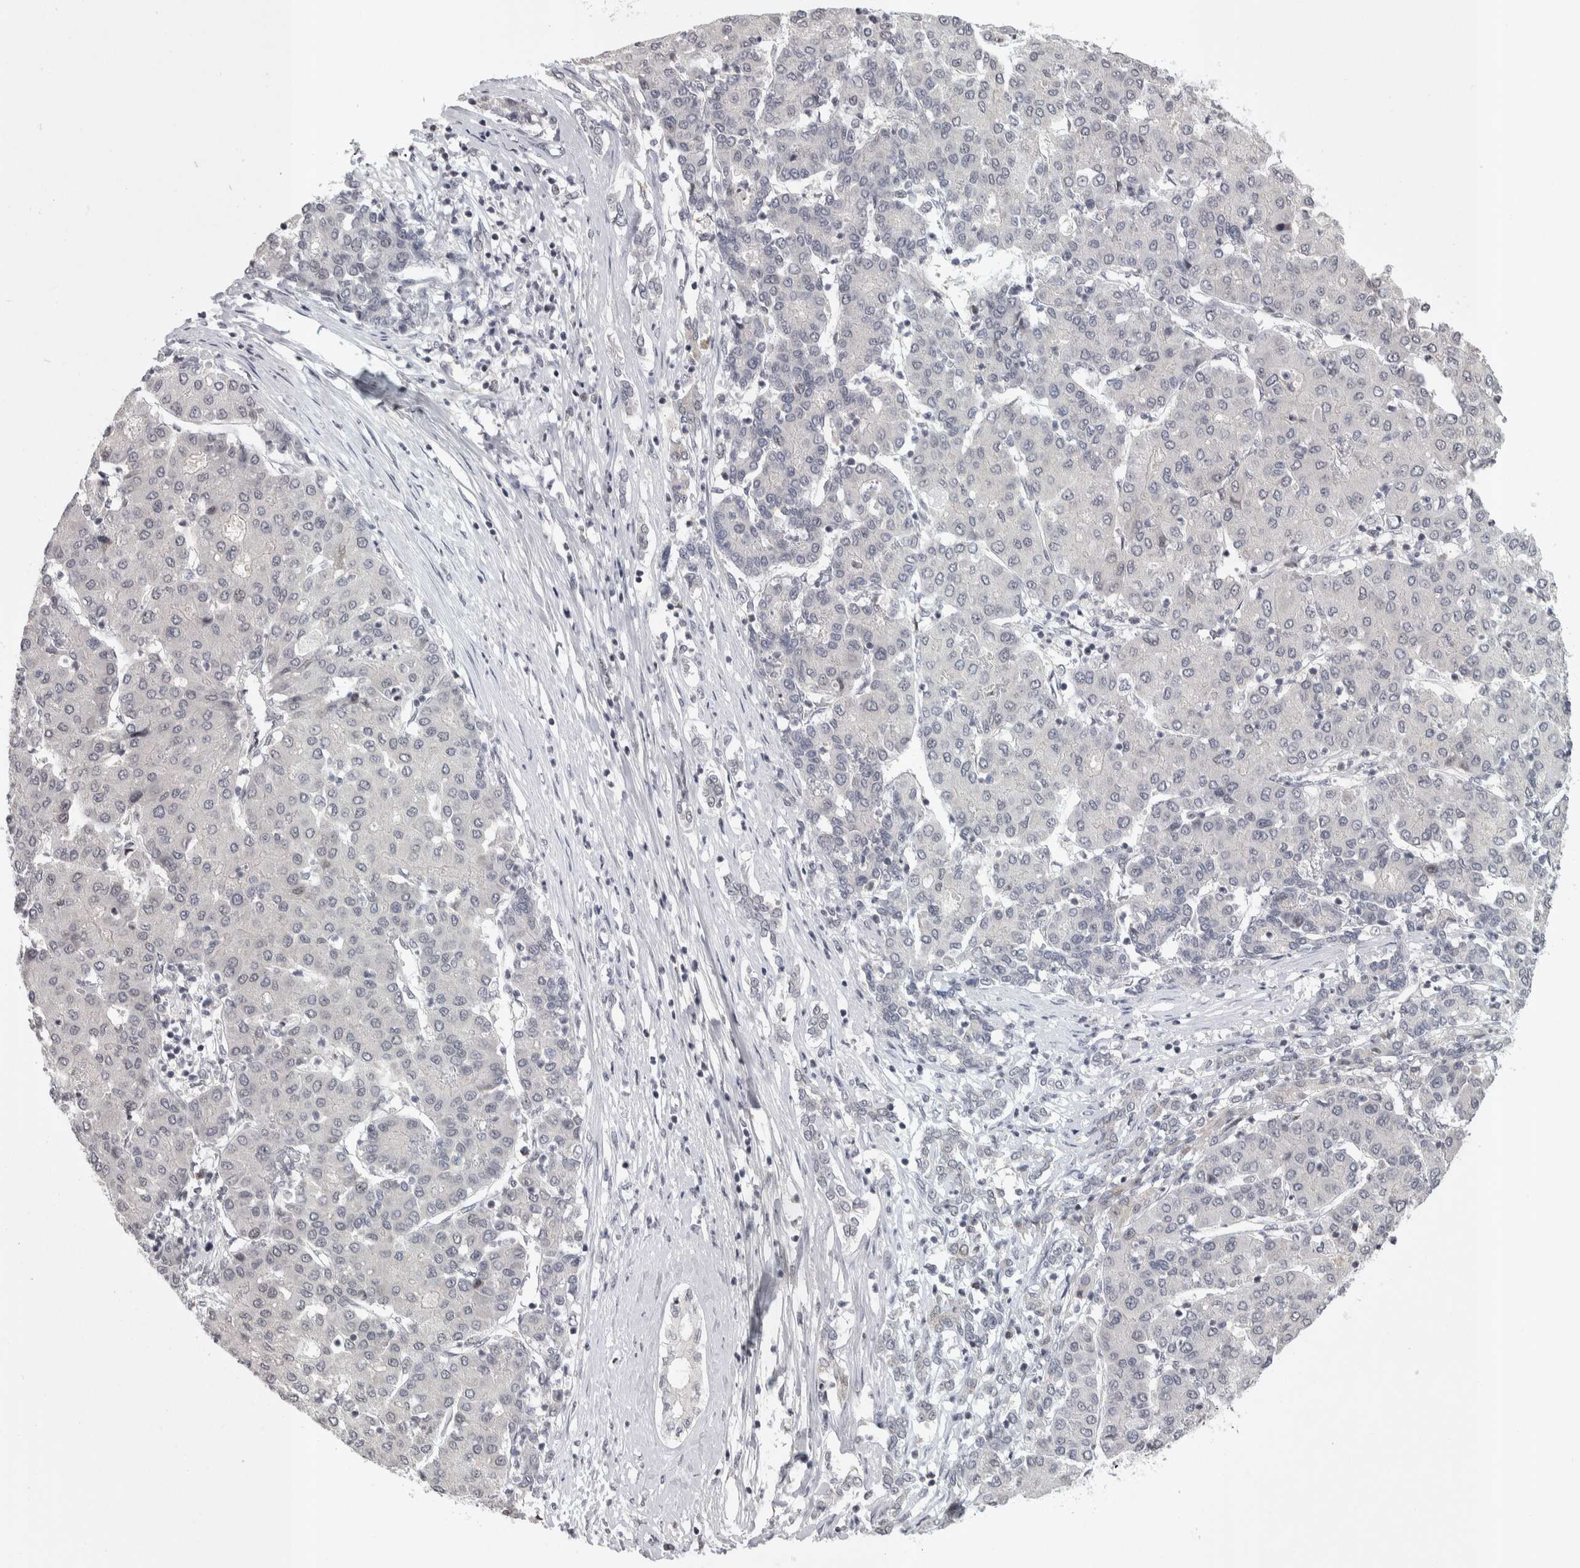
{"staining": {"intensity": "negative", "quantity": "none", "location": "none"}, "tissue": "liver cancer", "cell_type": "Tumor cells", "image_type": "cancer", "snomed": [{"axis": "morphology", "description": "Carcinoma, Hepatocellular, NOS"}, {"axis": "topography", "description": "Liver"}], "caption": "IHC micrograph of neoplastic tissue: human liver cancer stained with DAB (3,3'-diaminobenzidine) exhibits no significant protein staining in tumor cells. (Stains: DAB (3,3'-diaminobenzidine) immunohistochemistry (IHC) with hematoxylin counter stain, Microscopy: brightfield microscopy at high magnification).", "gene": "ZSCAN21", "patient": {"sex": "male", "age": 65}}